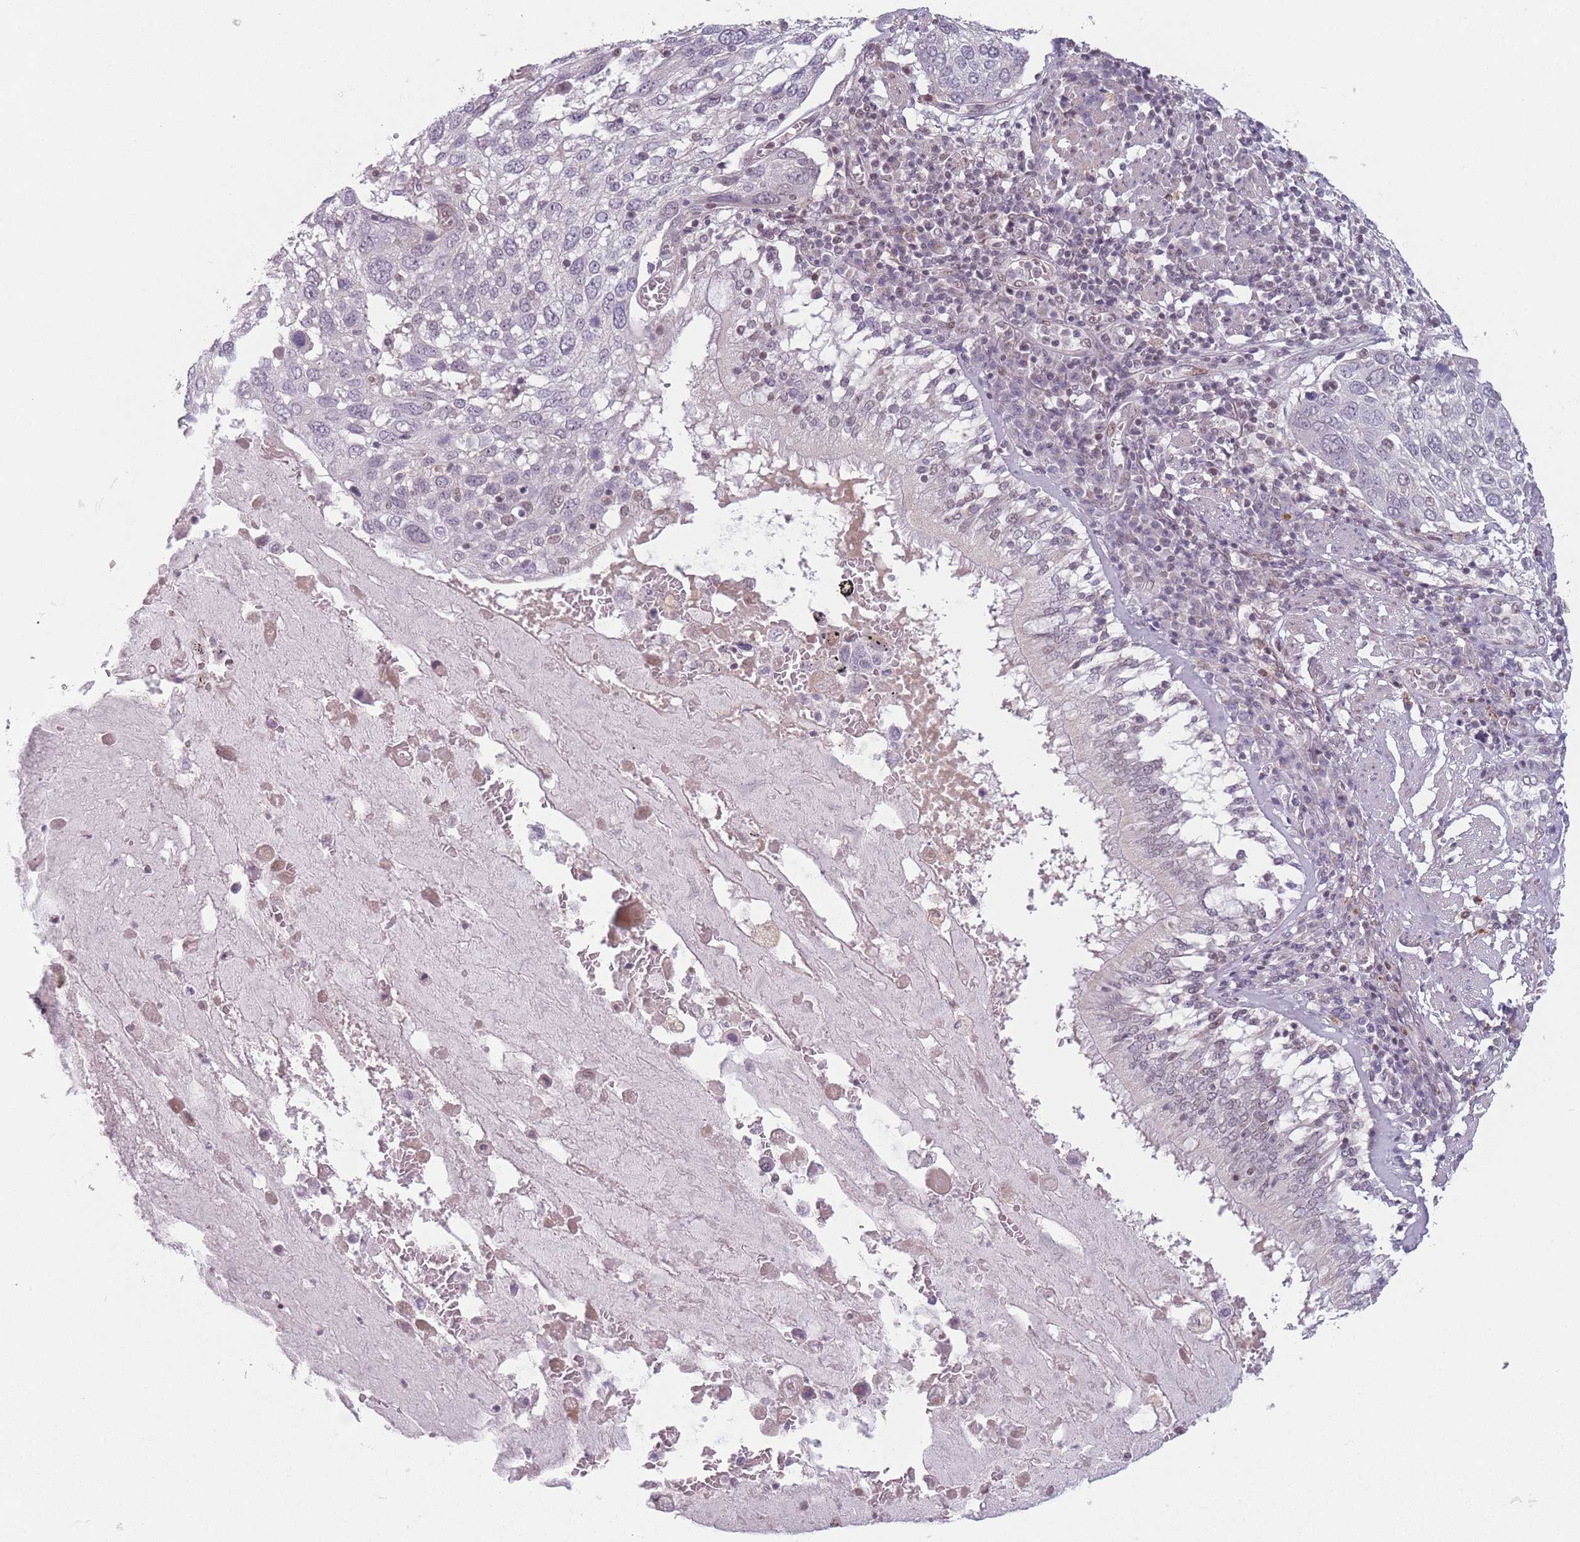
{"staining": {"intensity": "negative", "quantity": "none", "location": "none"}, "tissue": "lung cancer", "cell_type": "Tumor cells", "image_type": "cancer", "snomed": [{"axis": "morphology", "description": "Squamous cell carcinoma, NOS"}, {"axis": "topography", "description": "Lung"}], "caption": "High magnification brightfield microscopy of squamous cell carcinoma (lung) stained with DAB (3,3'-diaminobenzidine) (brown) and counterstained with hematoxylin (blue): tumor cells show no significant positivity.", "gene": "OR10C1", "patient": {"sex": "male", "age": 65}}